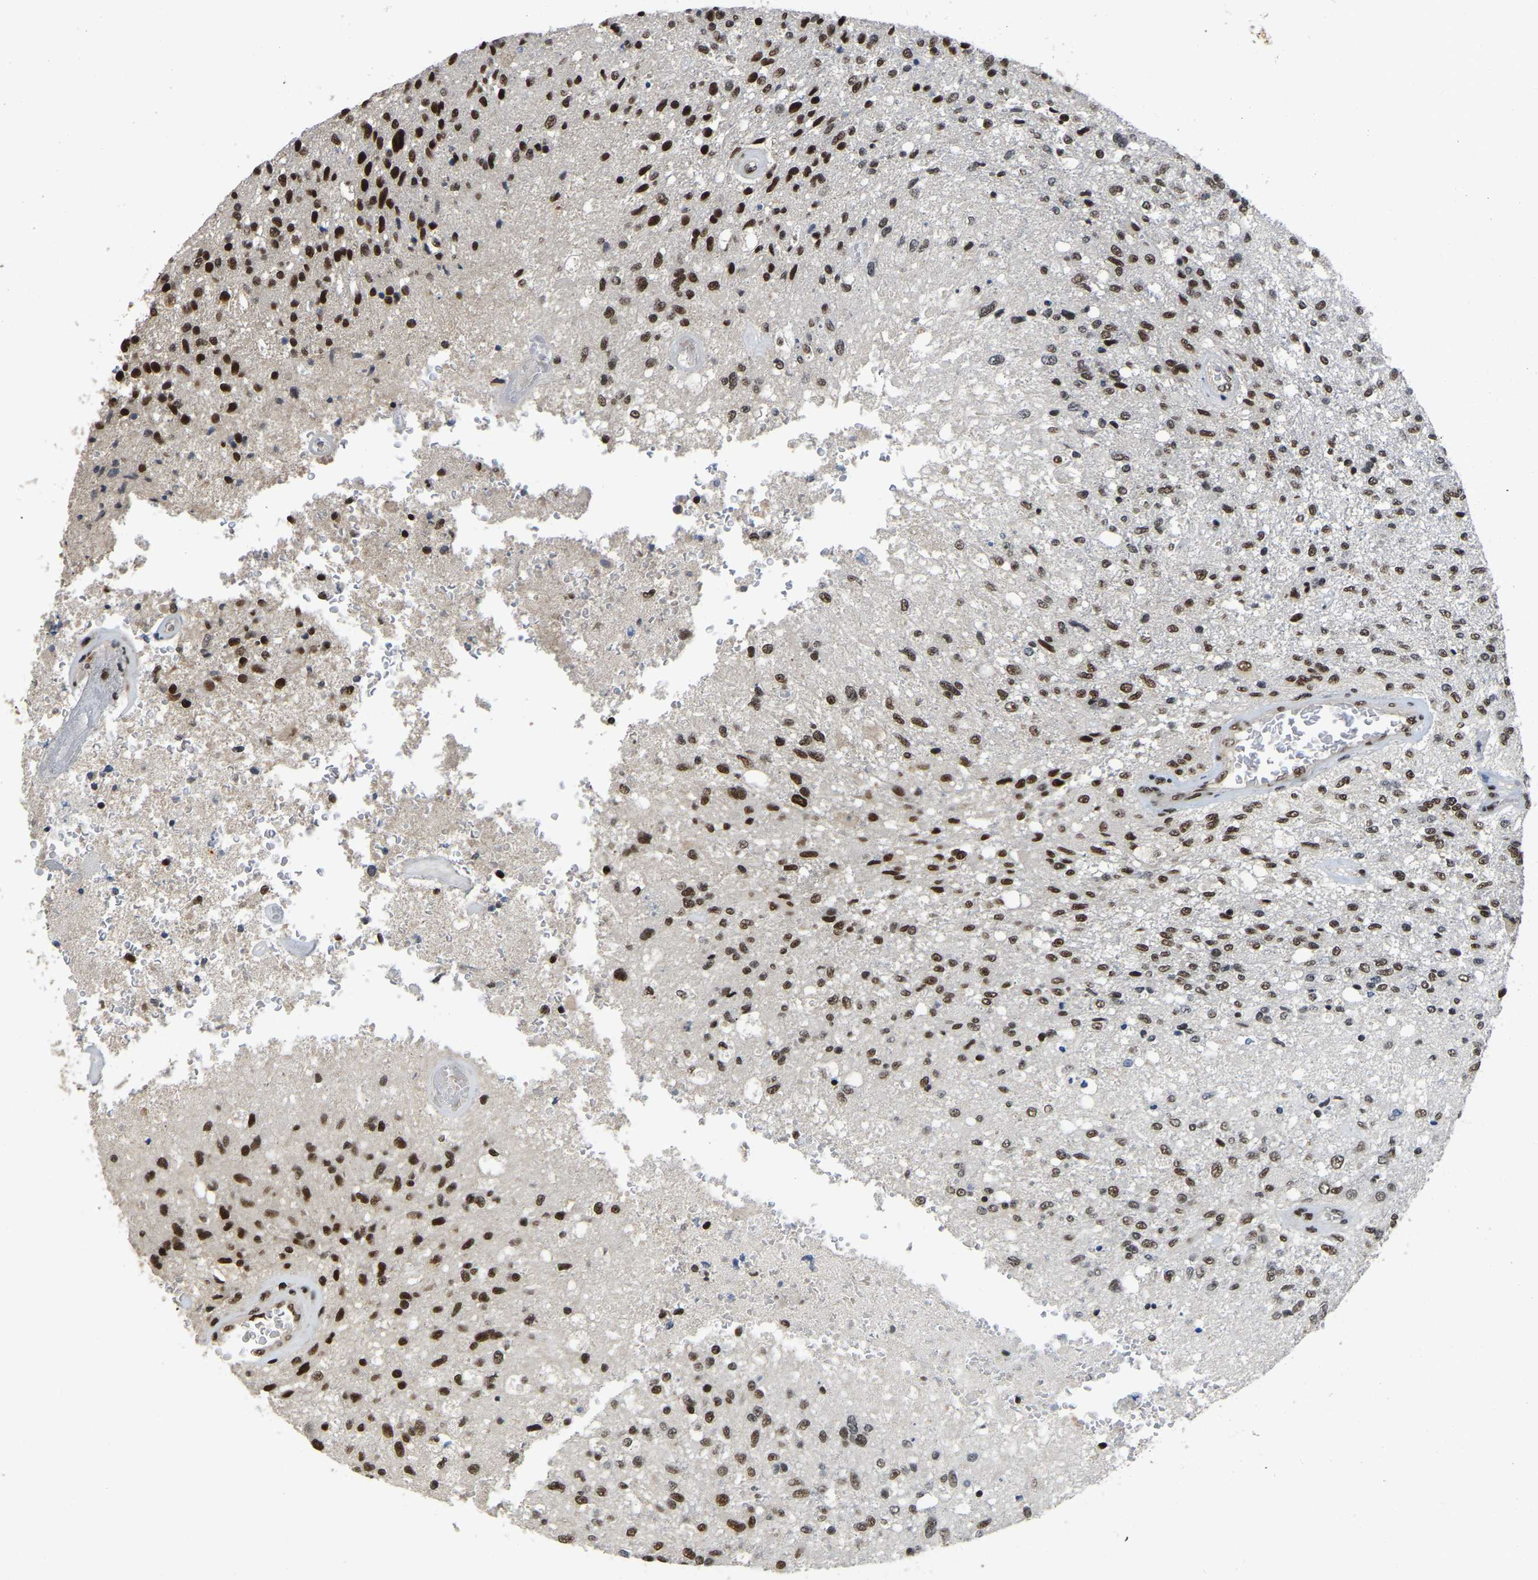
{"staining": {"intensity": "strong", "quantity": ">75%", "location": "nuclear"}, "tissue": "glioma", "cell_type": "Tumor cells", "image_type": "cancer", "snomed": [{"axis": "morphology", "description": "Normal tissue, NOS"}, {"axis": "morphology", "description": "Glioma, malignant, High grade"}, {"axis": "topography", "description": "Cerebral cortex"}], "caption": "A micrograph of glioma stained for a protein exhibits strong nuclear brown staining in tumor cells.", "gene": "TBL1XR1", "patient": {"sex": "male", "age": 77}}